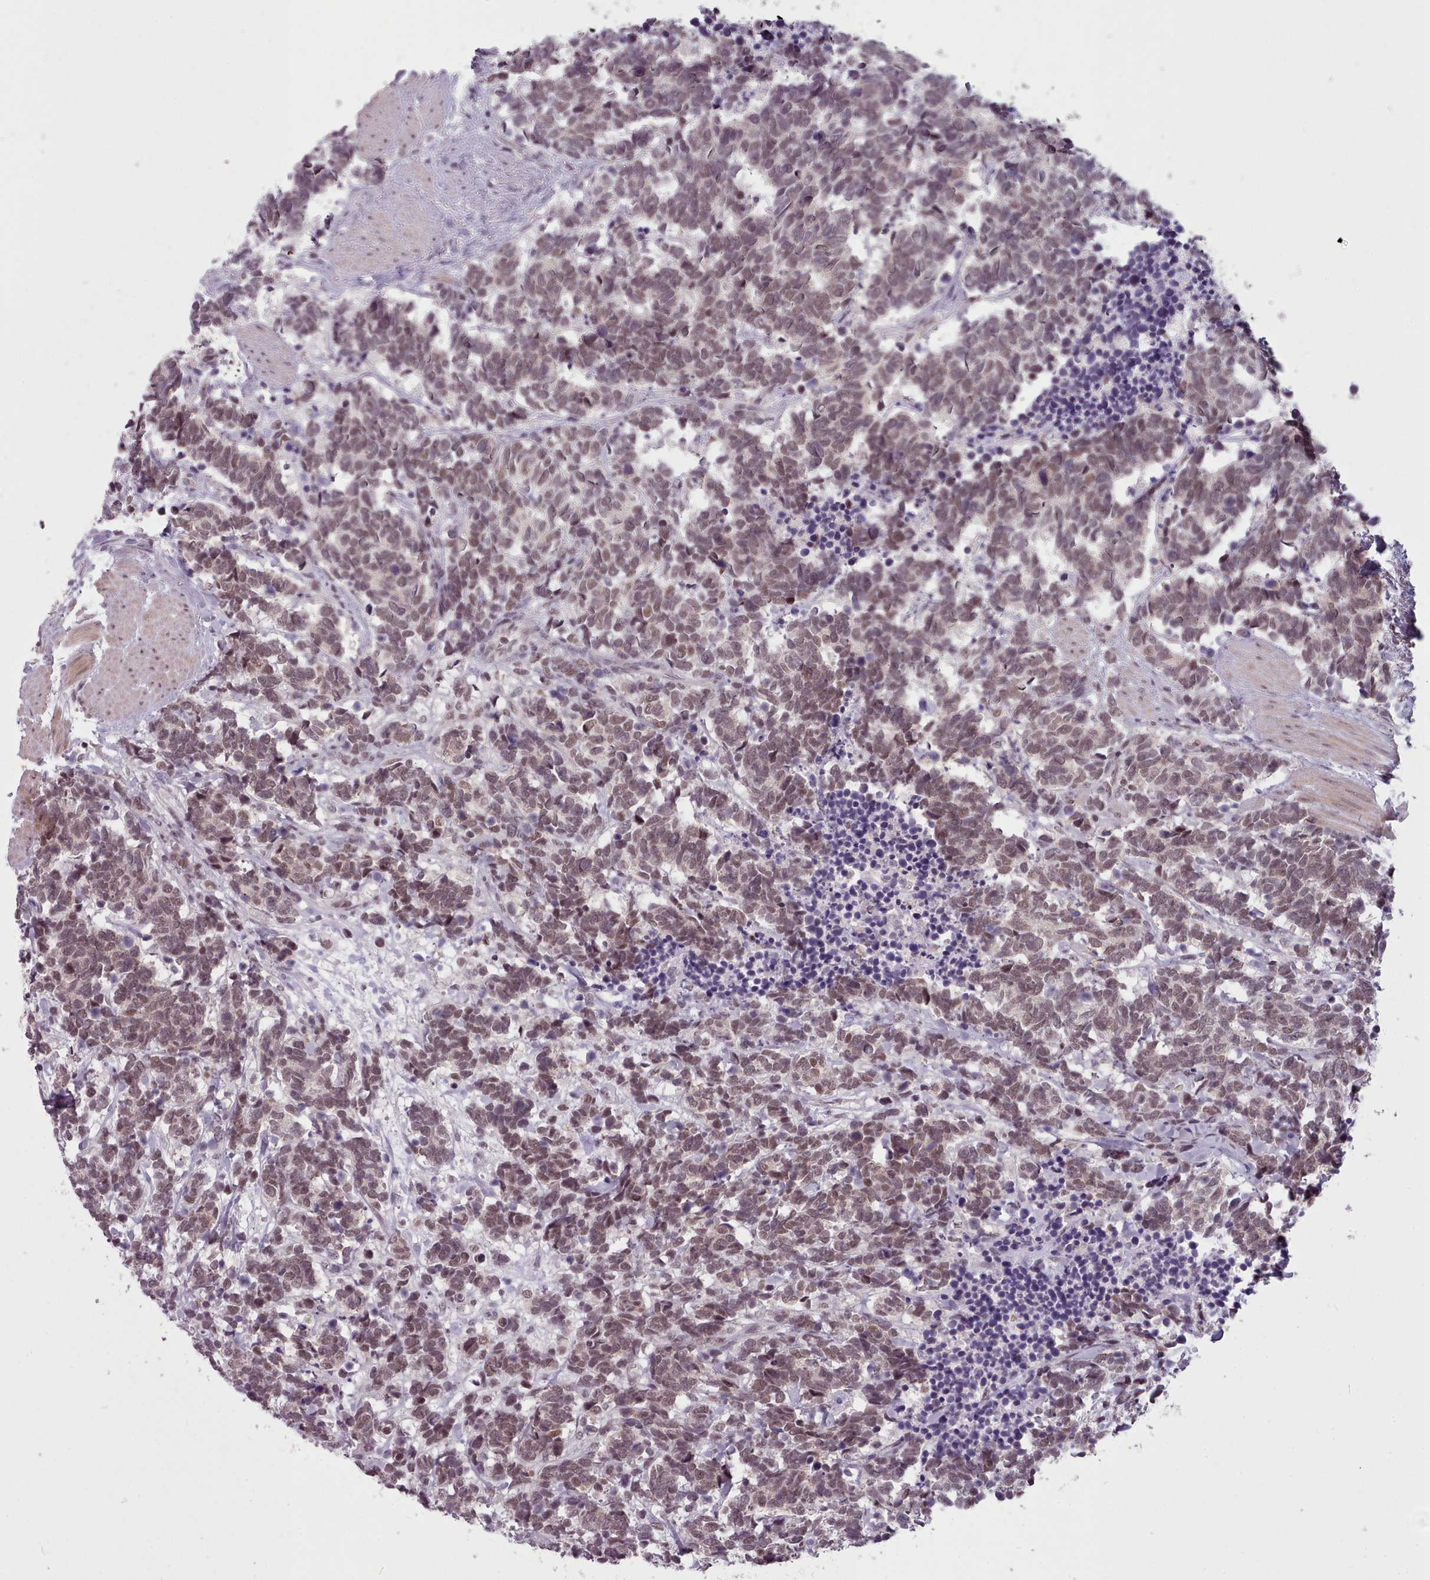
{"staining": {"intensity": "moderate", "quantity": ">75%", "location": "nuclear"}, "tissue": "carcinoid", "cell_type": "Tumor cells", "image_type": "cancer", "snomed": [{"axis": "morphology", "description": "Carcinoma, NOS"}, {"axis": "morphology", "description": "Carcinoid, malignant, NOS"}, {"axis": "topography", "description": "Prostate"}], "caption": "Moderate nuclear positivity is identified in about >75% of tumor cells in carcinoid.", "gene": "SRSF9", "patient": {"sex": "male", "age": 57}}